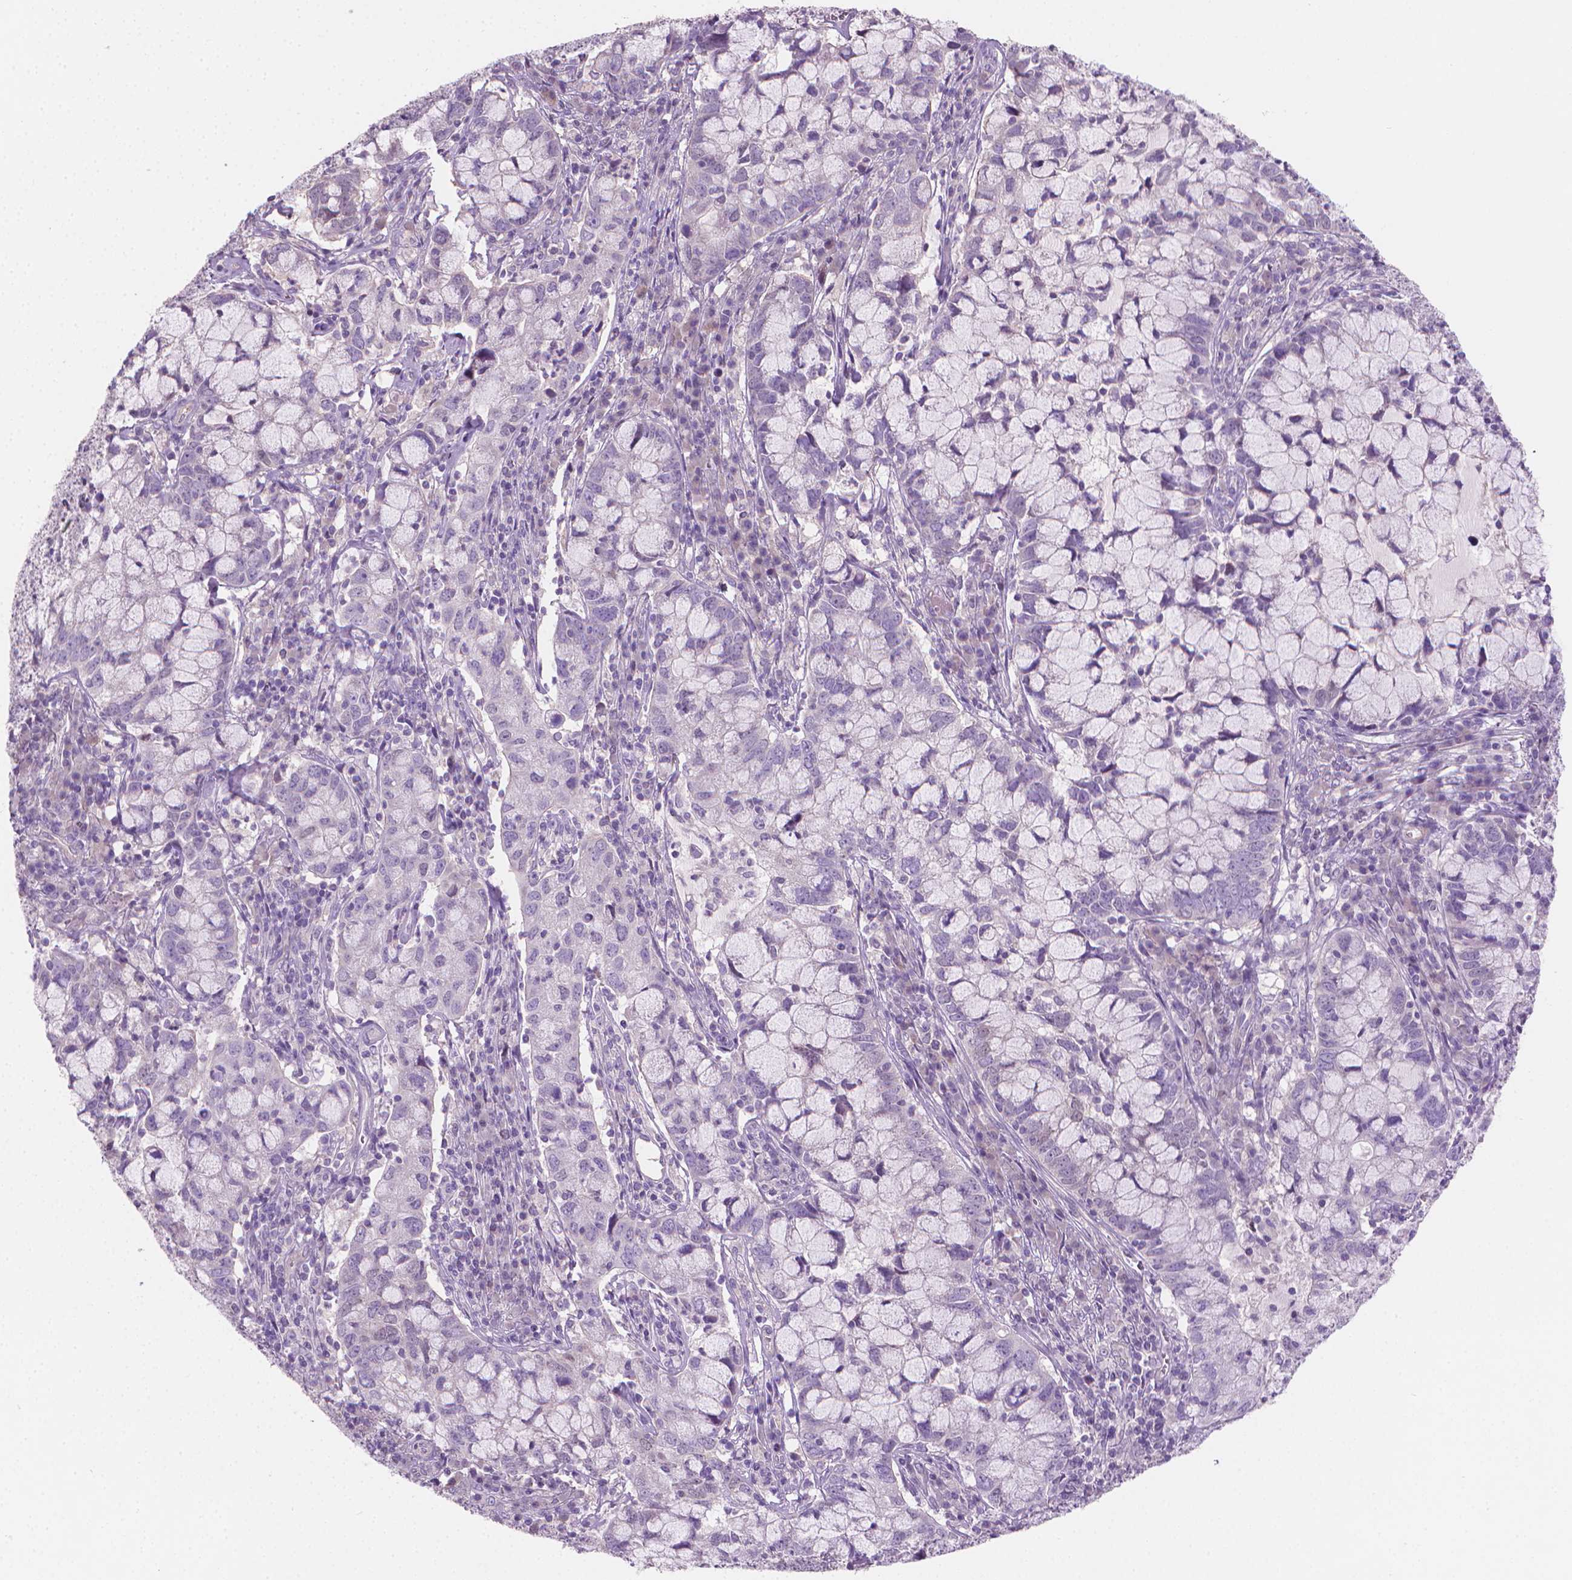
{"staining": {"intensity": "negative", "quantity": "none", "location": "none"}, "tissue": "cervical cancer", "cell_type": "Tumor cells", "image_type": "cancer", "snomed": [{"axis": "morphology", "description": "Adenocarcinoma, NOS"}, {"axis": "topography", "description": "Cervix"}], "caption": "Human adenocarcinoma (cervical) stained for a protein using immunohistochemistry displays no expression in tumor cells.", "gene": "CLXN", "patient": {"sex": "female", "age": 40}}